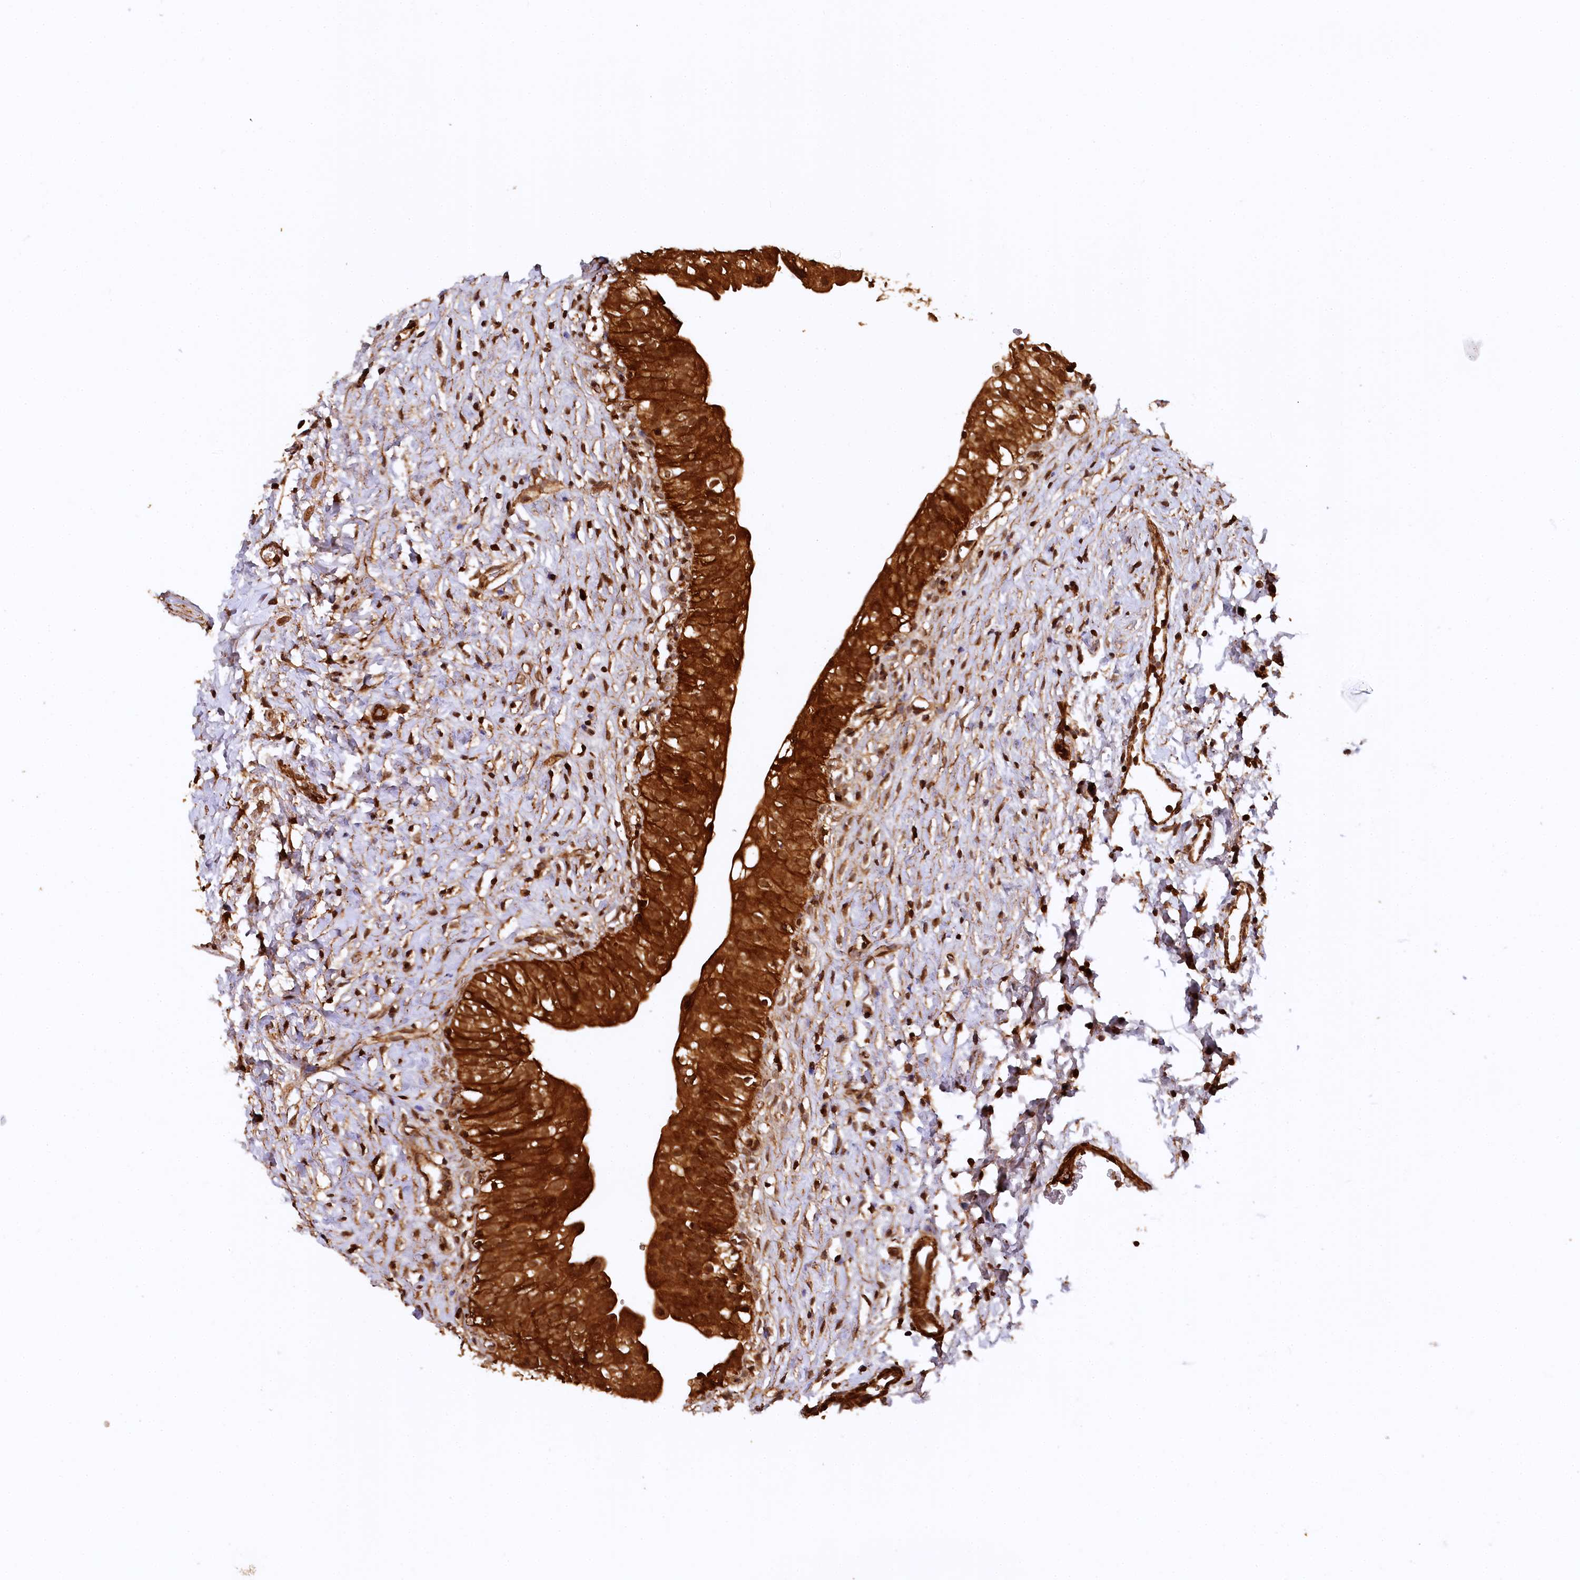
{"staining": {"intensity": "strong", "quantity": ">75%", "location": "cytoplasmic/membranous"}, "tissue": "urinary bladder", "cell_type": "Urothelial cells", "image_type": "normal", "snomed": [{"axis": "morphology", "description": "Normal tissue, NOS"}, {"axis": "topography", "description": "Urinary bladder"}], "caption": "An immunohistochemistry photomicrograph of unremarkable tissue is shown. Protein staining in brown shows strong cytoplasmic/membranous positivity in urinary bladder within urothelial cells.", "gene": "STUB1", "patient": {"sex": "male", "age": 51}}